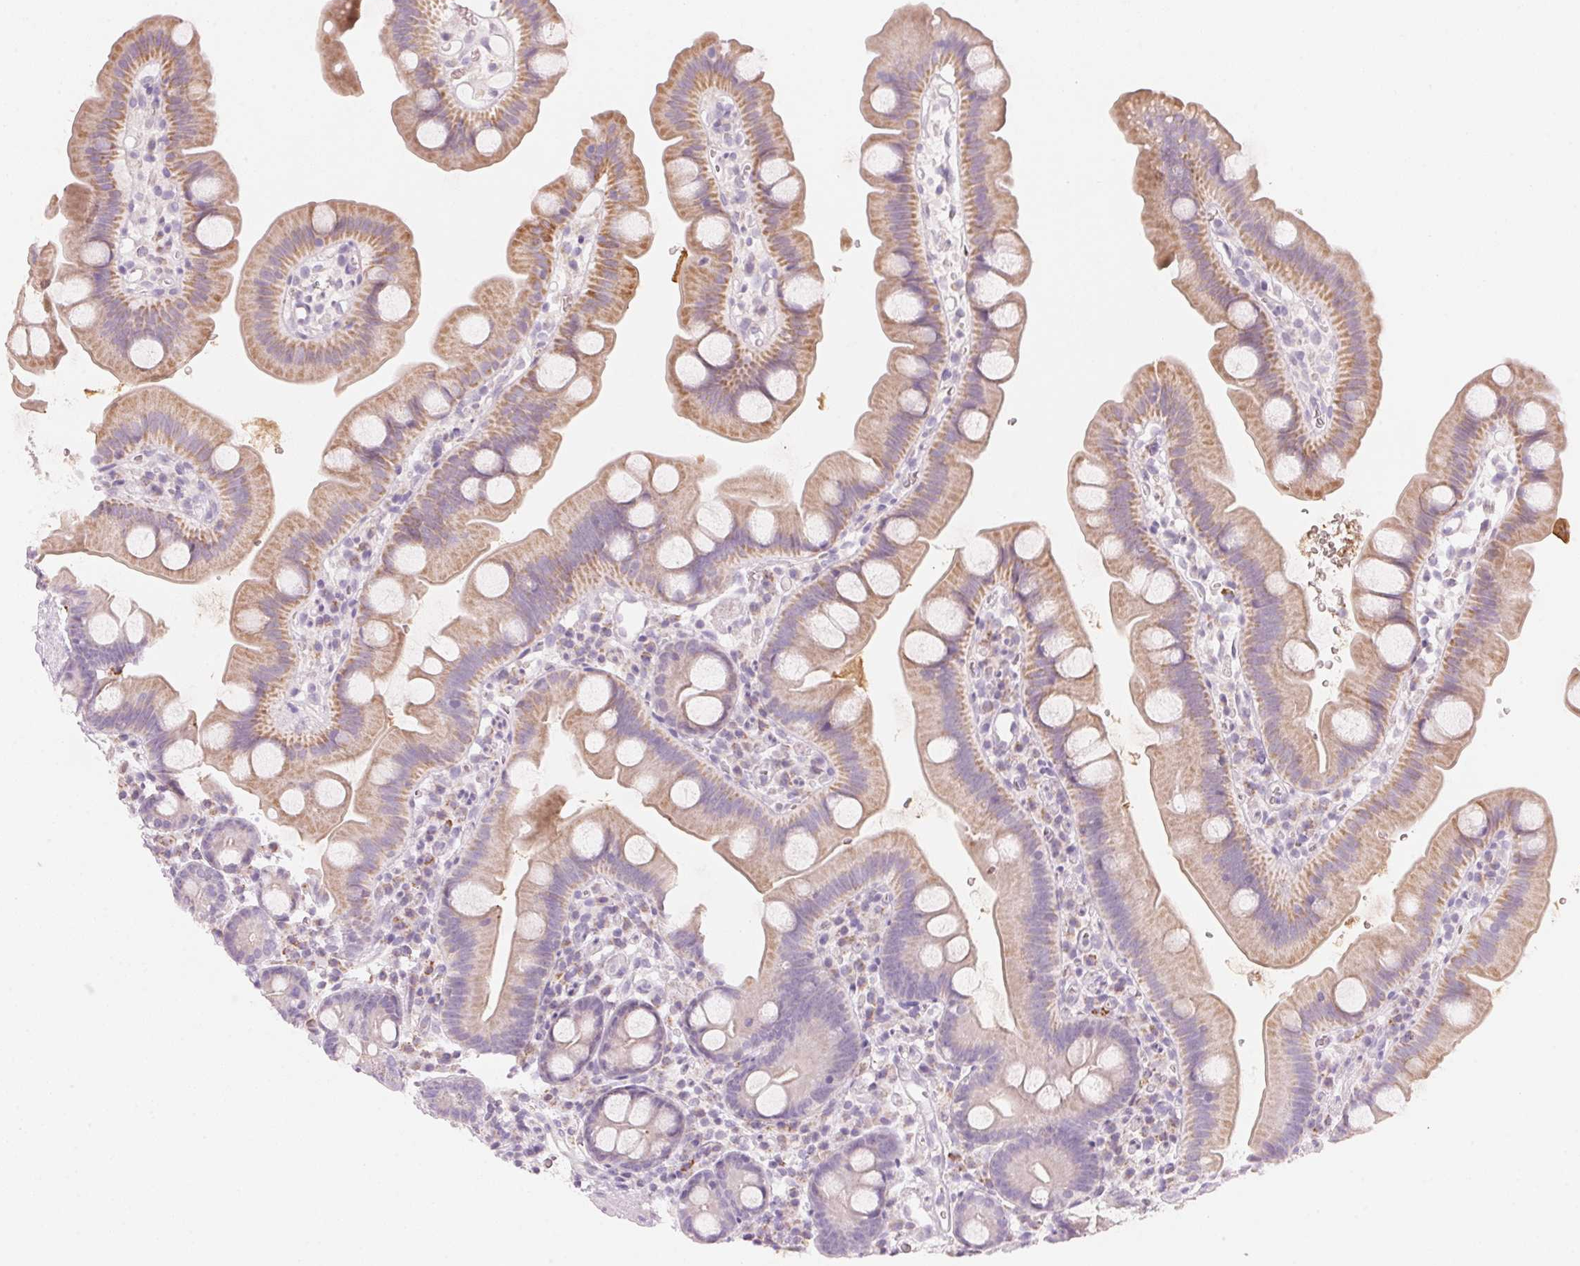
{"staining": {"intensity": "moderate", "quantity": ">75%", "location": "cytoplasmic/membranous"}, "tissue": "small intestine", "cell_type": "Glandular cells", "image_type": "normal", "snomed": [{"axis": "morphology", "description": "Normal tissue, NOS"}, {"axis": "topography", "description": "Small intestine"}], "caption": "Protein staining reveals moderate cytoplasmic/membranous expression in approximately >75% of glandular cells in normal small intestine. The staining was performed using DAB to visualize the protein expression in brown, while the nuclei were stained in blue with hematoxylin (Magnification: 20x).", "gene": "HOXB13", "patient": {"sex": "female", "age": 68}}